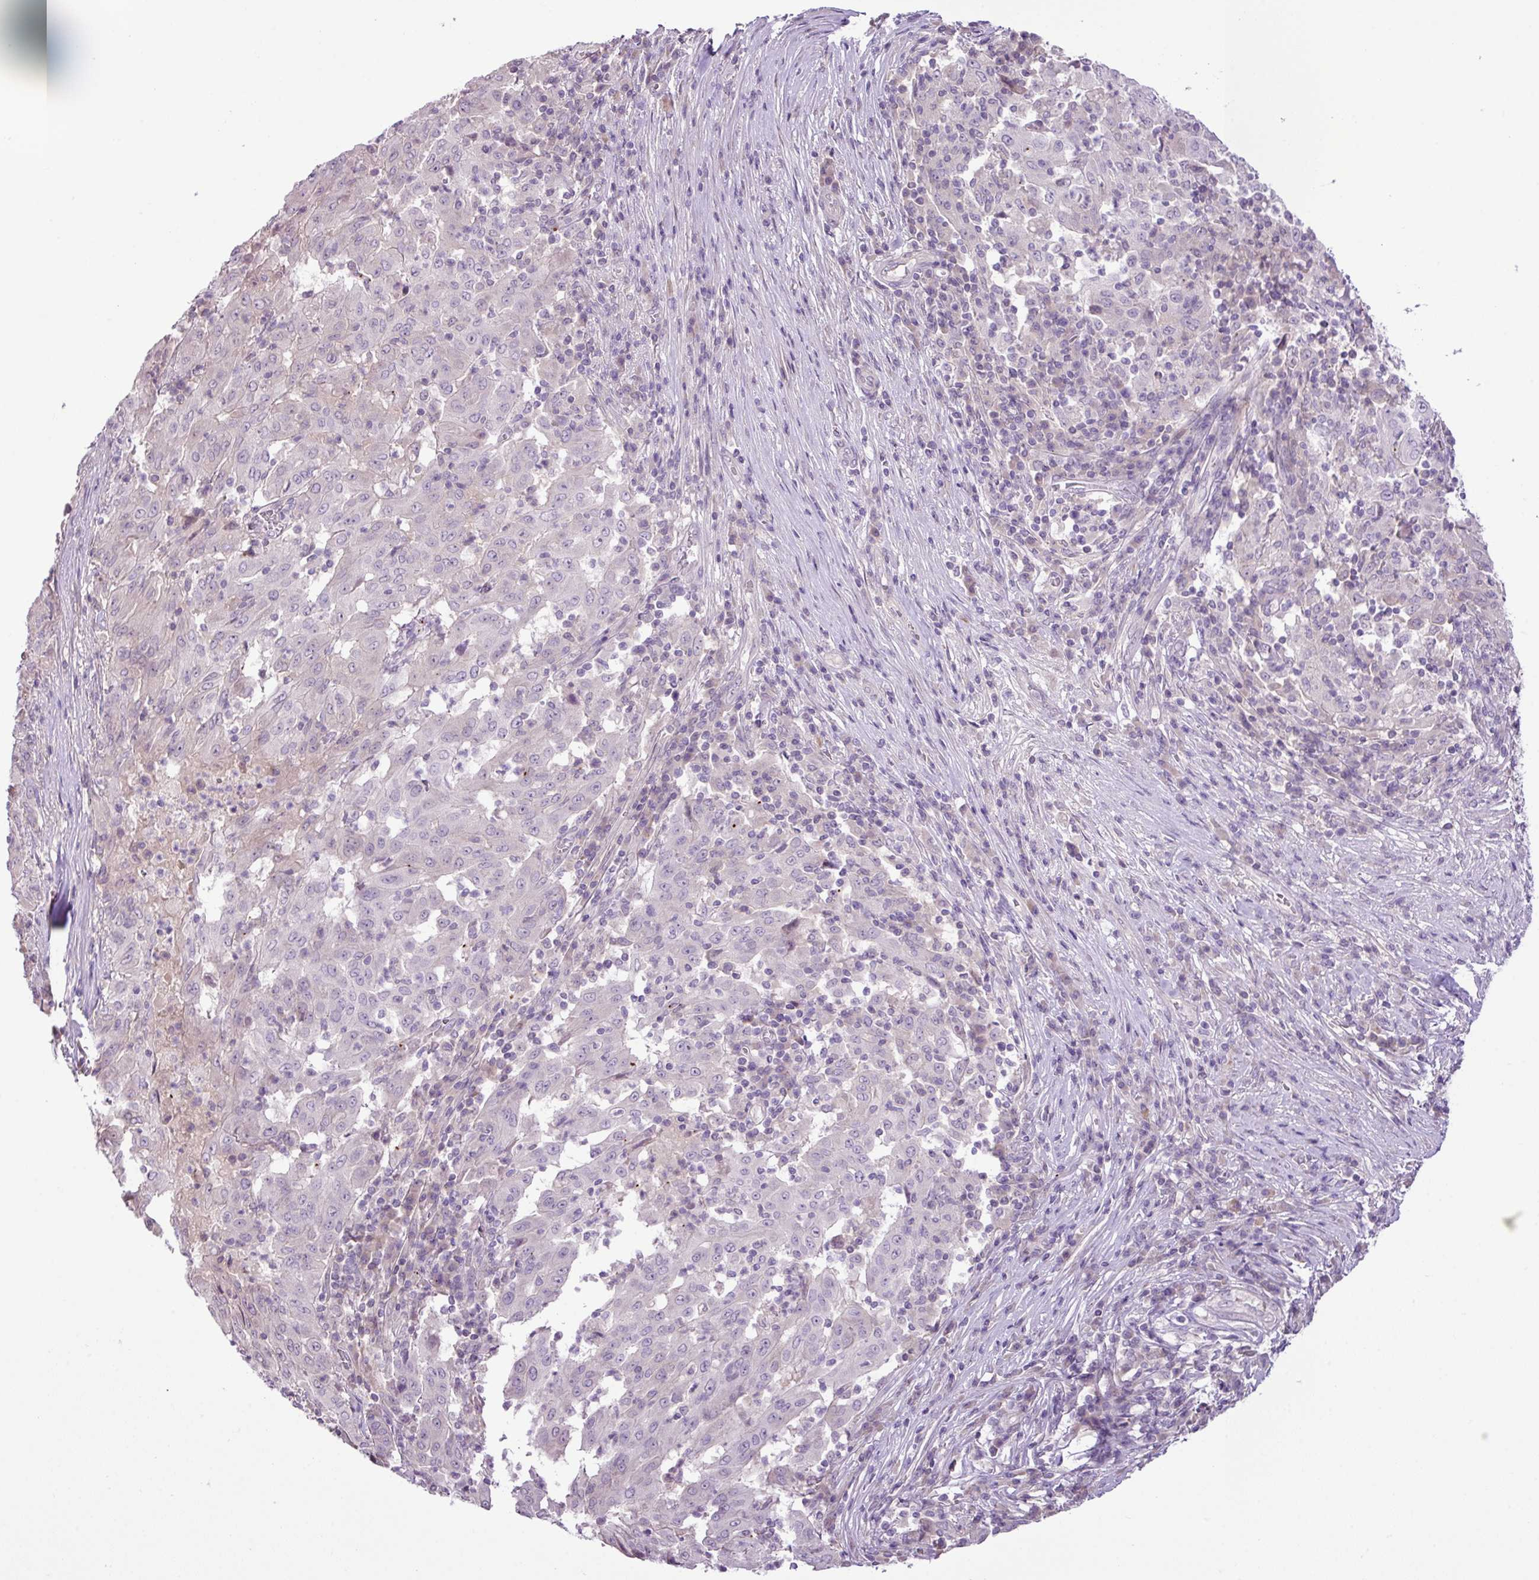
{"staining": {"intensity": "negative", "quantity": "none", "location": "none"}, "tissue": "pancreatic cancer", "cell_type": "Tumor cells", "image_type": "cancer", "snomed": [{"axis": "morphology", "description": "Adenocarcinoma, NOS"}, {"axis": "topography", "description": "Pancreas"}], "caption": "IHC histopathology image of human pancreatic cancer stained for a protein (brown), which exhibits no positivity in tumor cells.", "gene": "DNAJB13", "patient": {"sex": "male", "age": 63}}